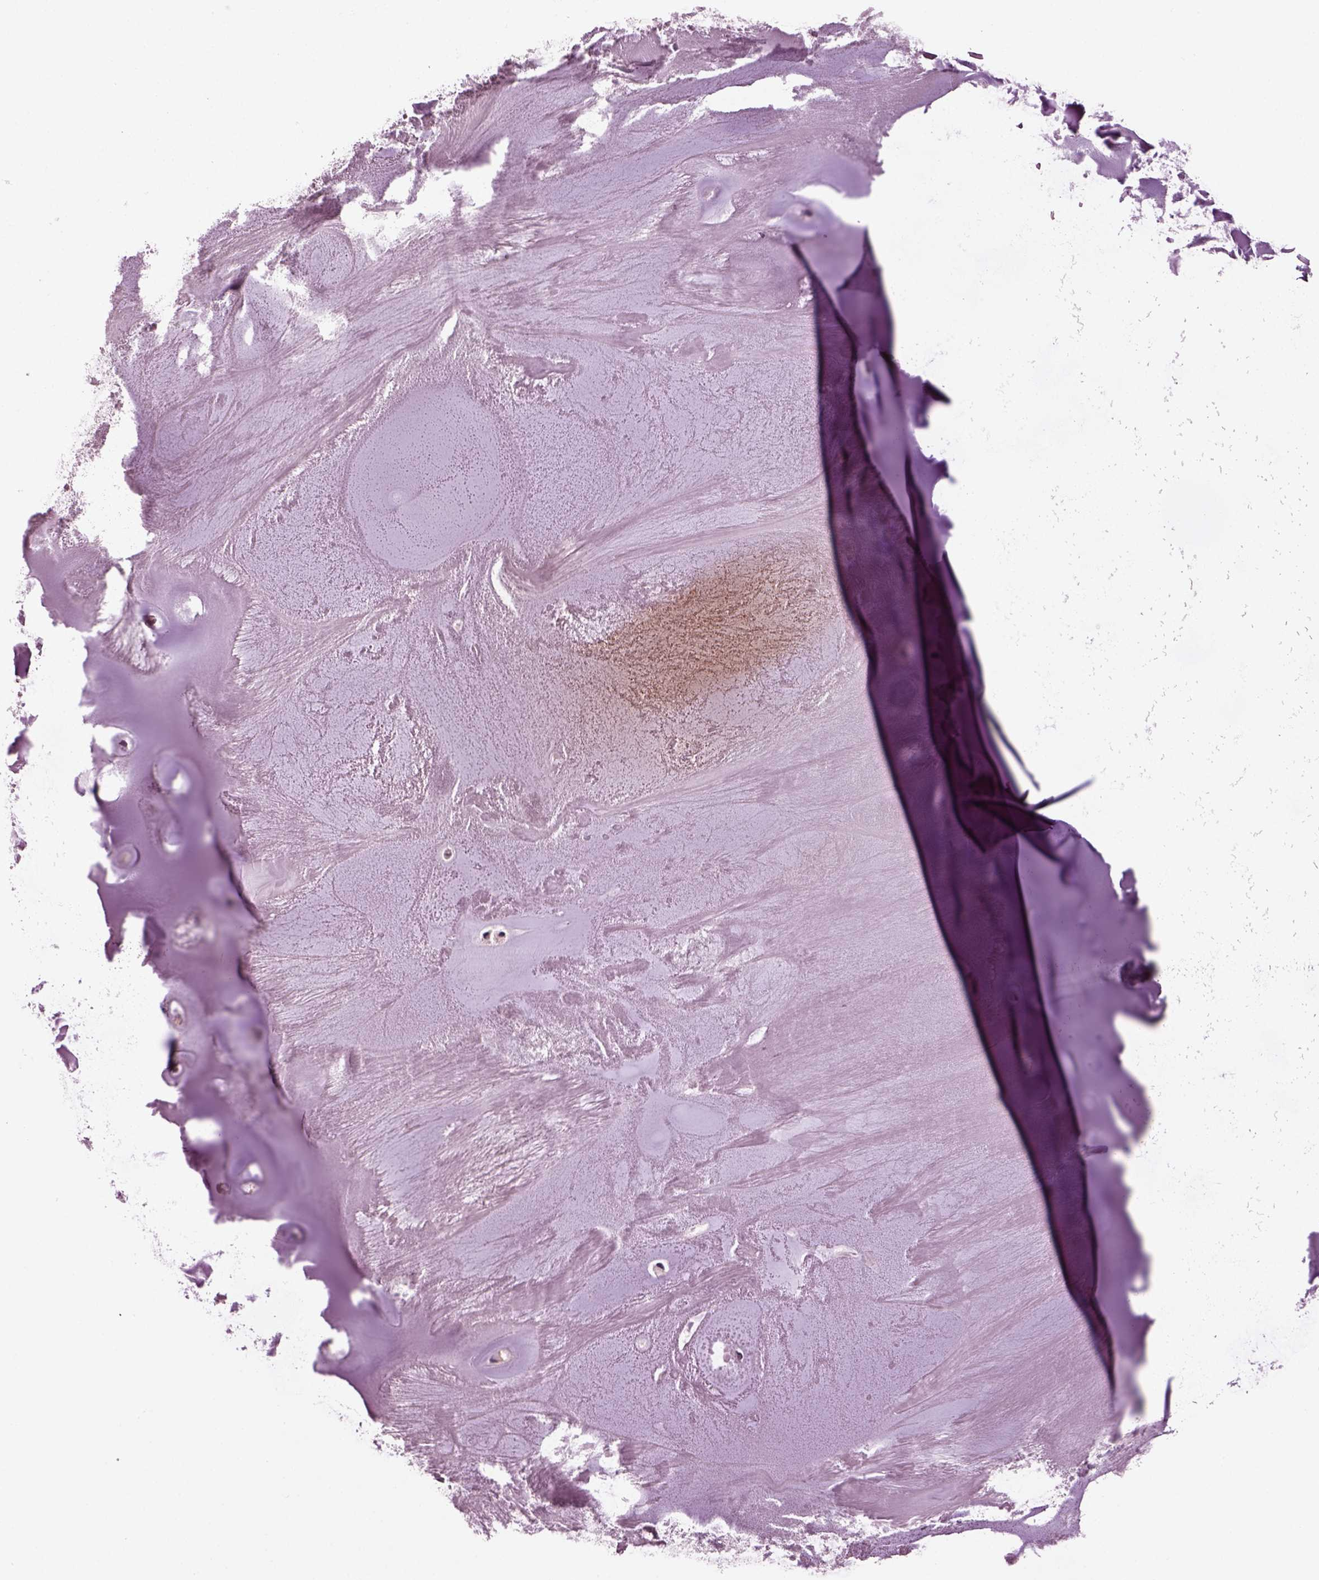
{"staining": {"intensity": "negative", "quantity": "none", "location": "none"}, "tissue": "soft tissue", "cell_type": "Chondrocytes", "image_type": "normal", "snomed": [{"axis": "morphology", "description": "Normal tissue, NOS"}, {"axis": "morphology", "description": "Squamous cell carcinoma, NOS"}, {"axis": "topography", "description": "Cartilage tissue"}, {"axis": "topography", "description": "Lung"}], "caption": "A high-resolution image shows IHC staining of normal soft tissue, which exhibits no significant expression in chondrocytes.", "gene": "SPATA7", "patient": {"sex": "male", "age": 66}}